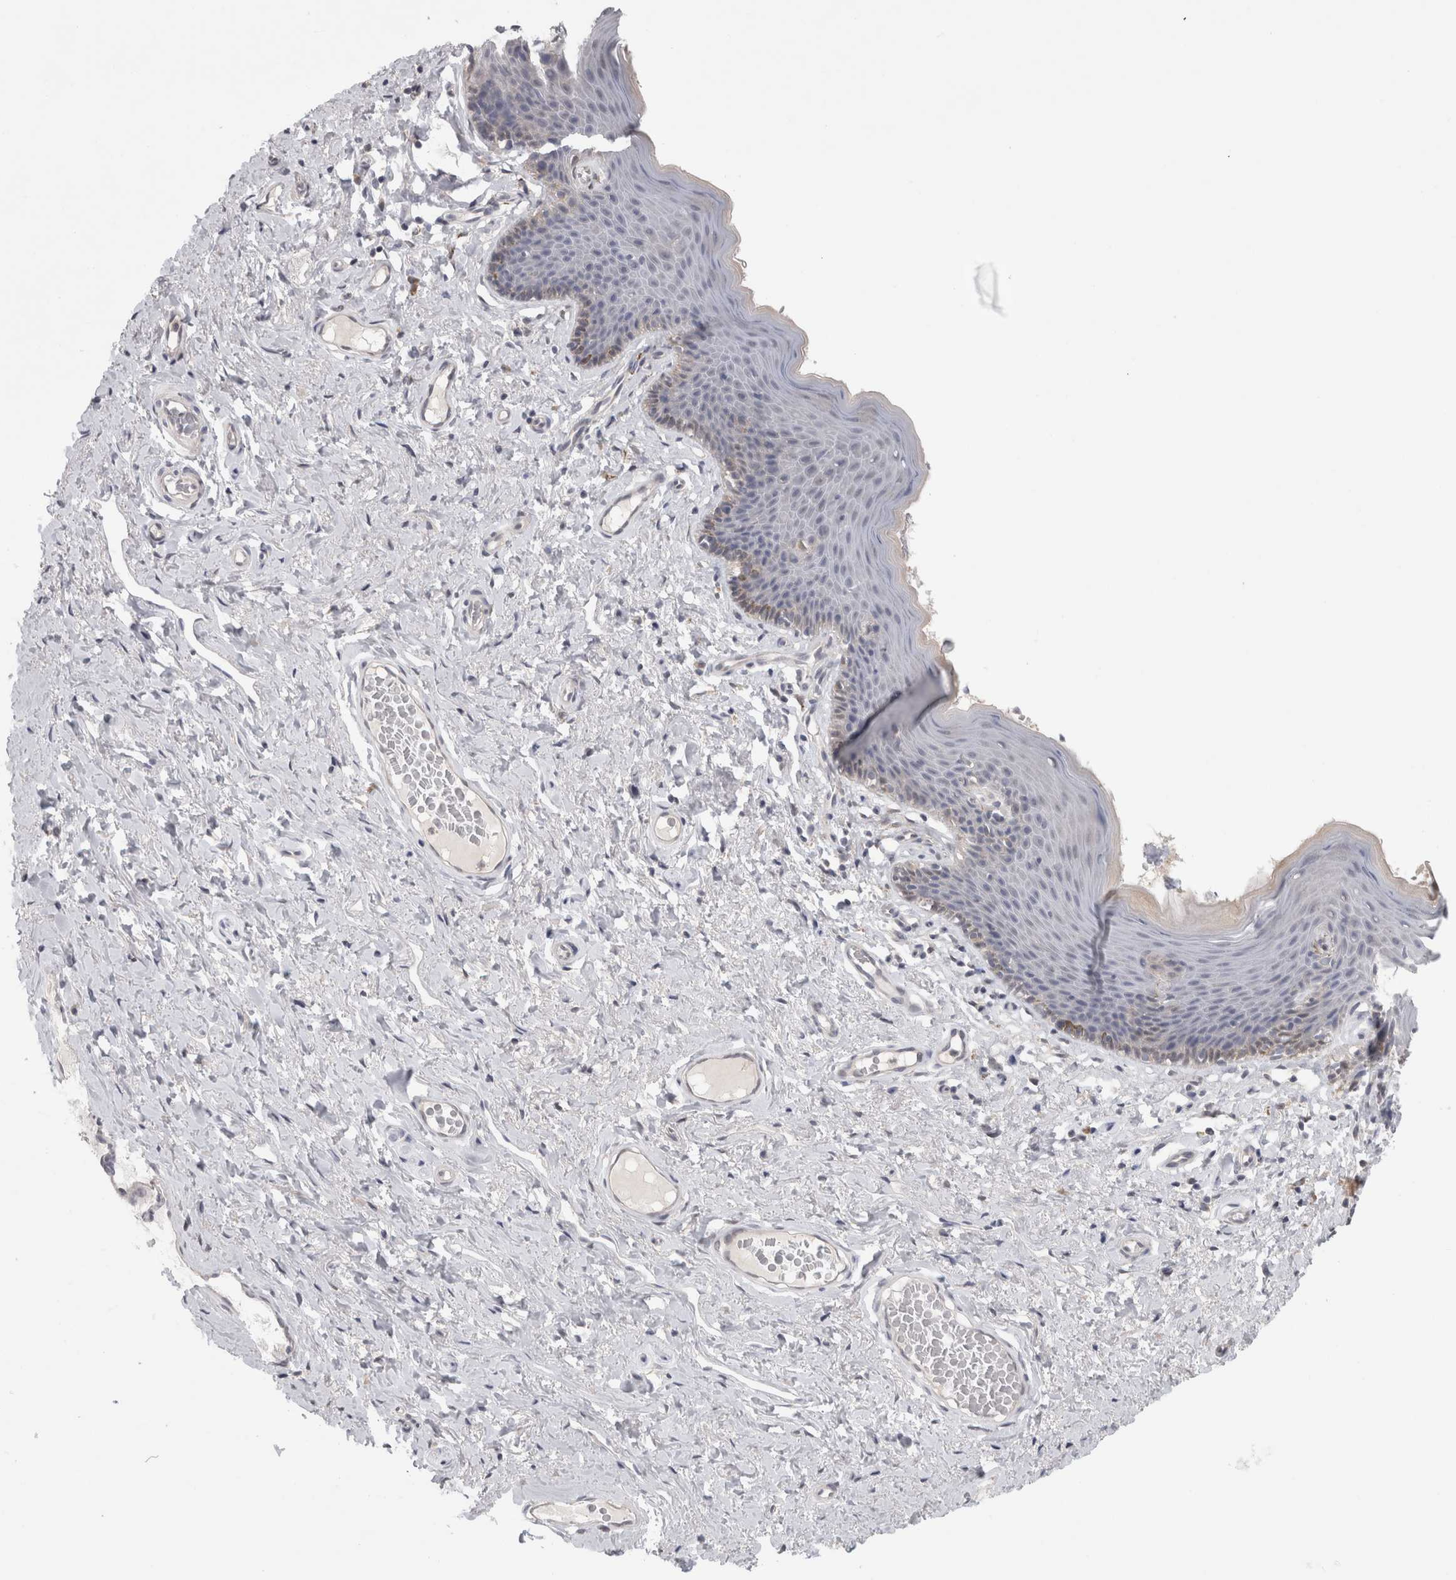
{"staining": {"intensity": "weak", "quantity": "<25%", "location": "cytoplasmic/membranous"}, "tissue": "skin", "cell_type": "Epidermal cells", "image_type": "normal", "snomed": [{"axis": "morphology", "description": "Normal tissue, NOS"}, {"axis": "topography", "description": "Vulva"}], "caption": "This is an immunohistochemistry photomicrograph of unremarkable human skin. There is no expression in epidermal cells.", "gene": "PIGP", "patient": {"sex": "female", "age": 66}}